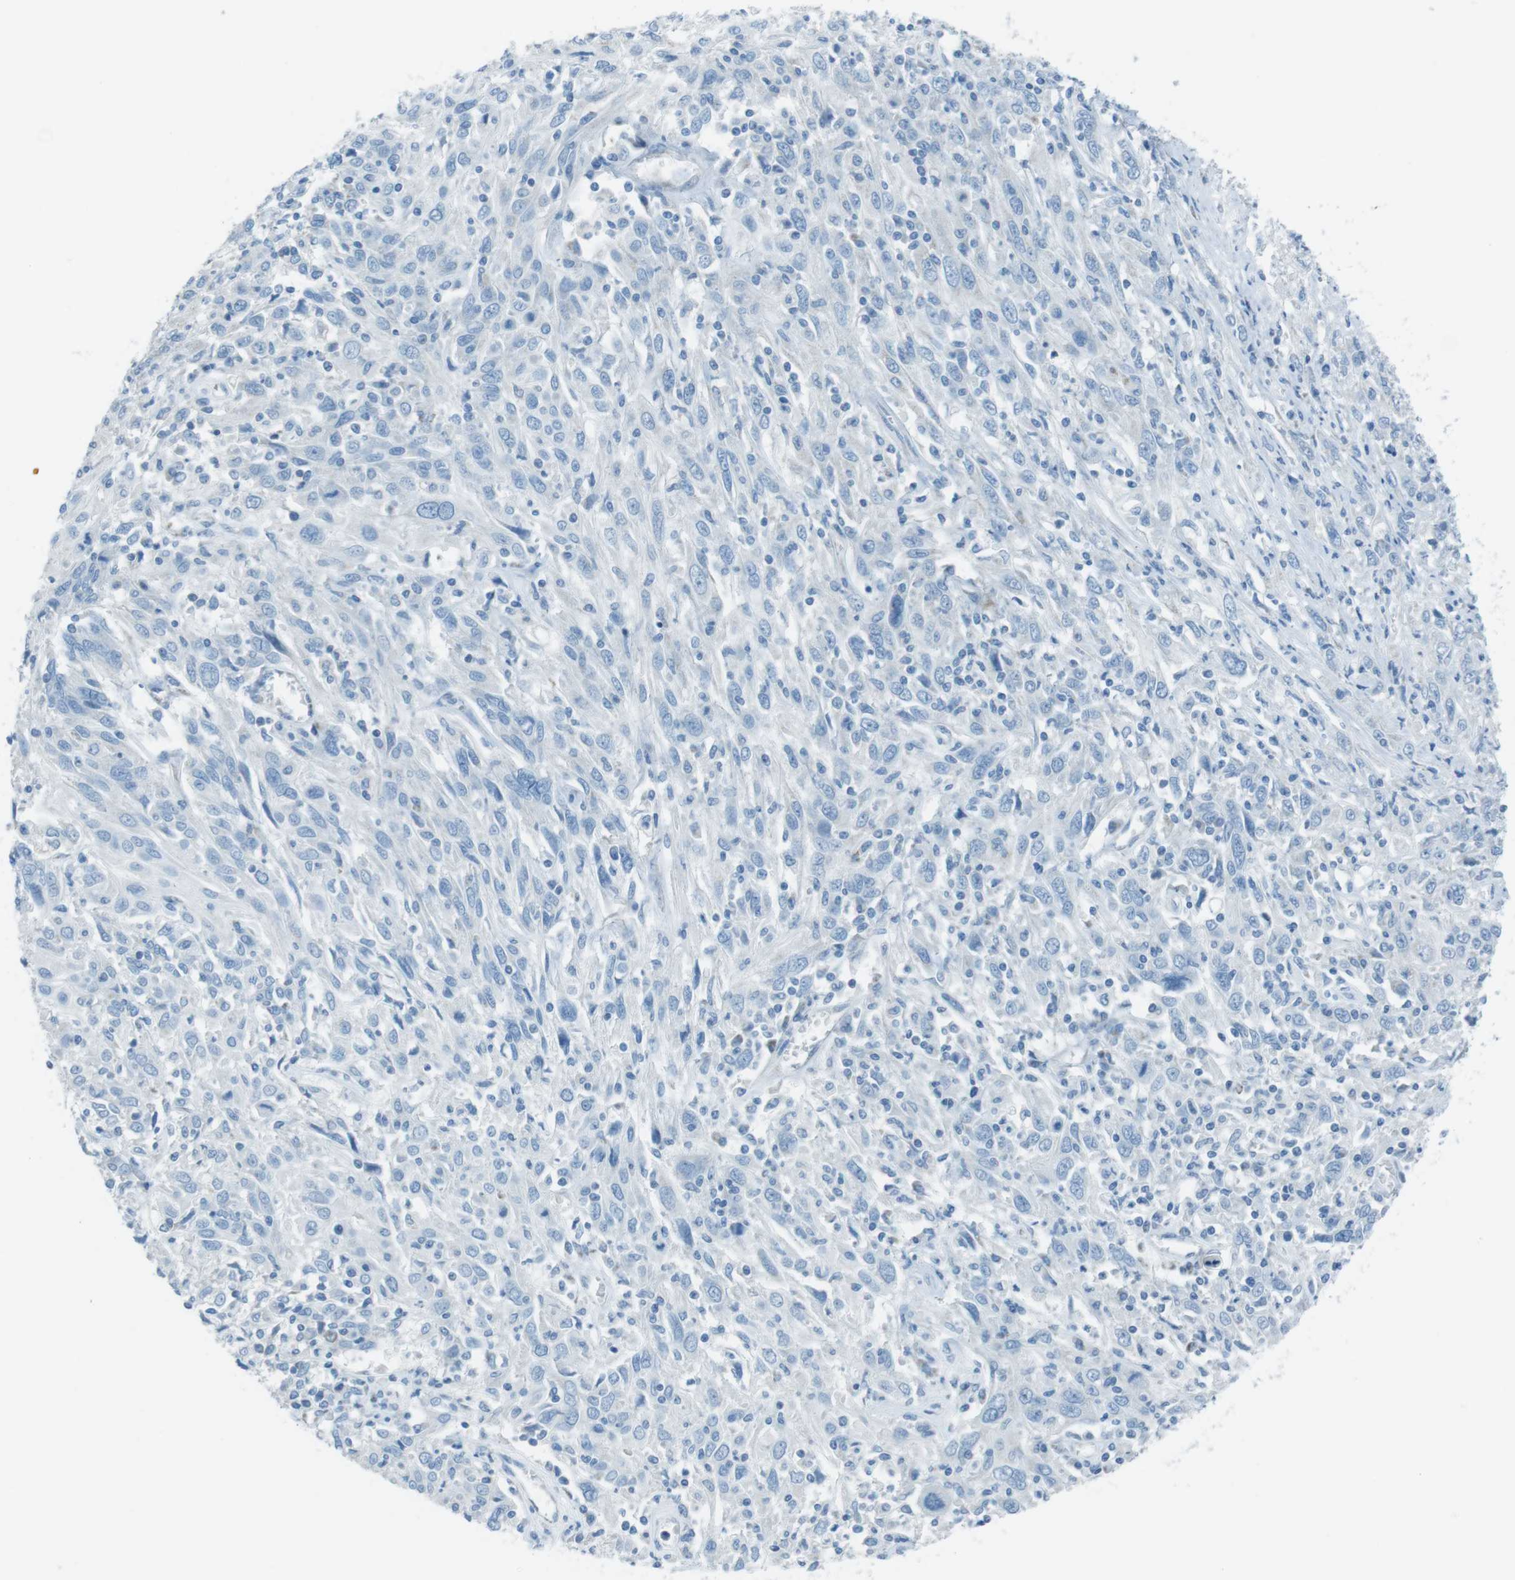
{"staining": {"intensity": "negative", "quantity": "none", "location": "none"}, "tissue": "cervical cancer", "cell_type": "Tumor cells", "image_type": "cancer", "snomed": [{"axis": "morphology", "description": "Squamous cell carcinoma, NOS"}, {"axis": "topography", "description": "Cervix"}], "caption": "An immunohistochemistry image of cervical squamous cell carcinoma is shown. There is no staining in tumor cells of cervical squamous cell carcinoma. (Brightfield microscopy of DAB immunohistochemistry (IHC) at high magnification).", "gene": "DNAJA3", "patient": {"sex": "female", "age": 46}}